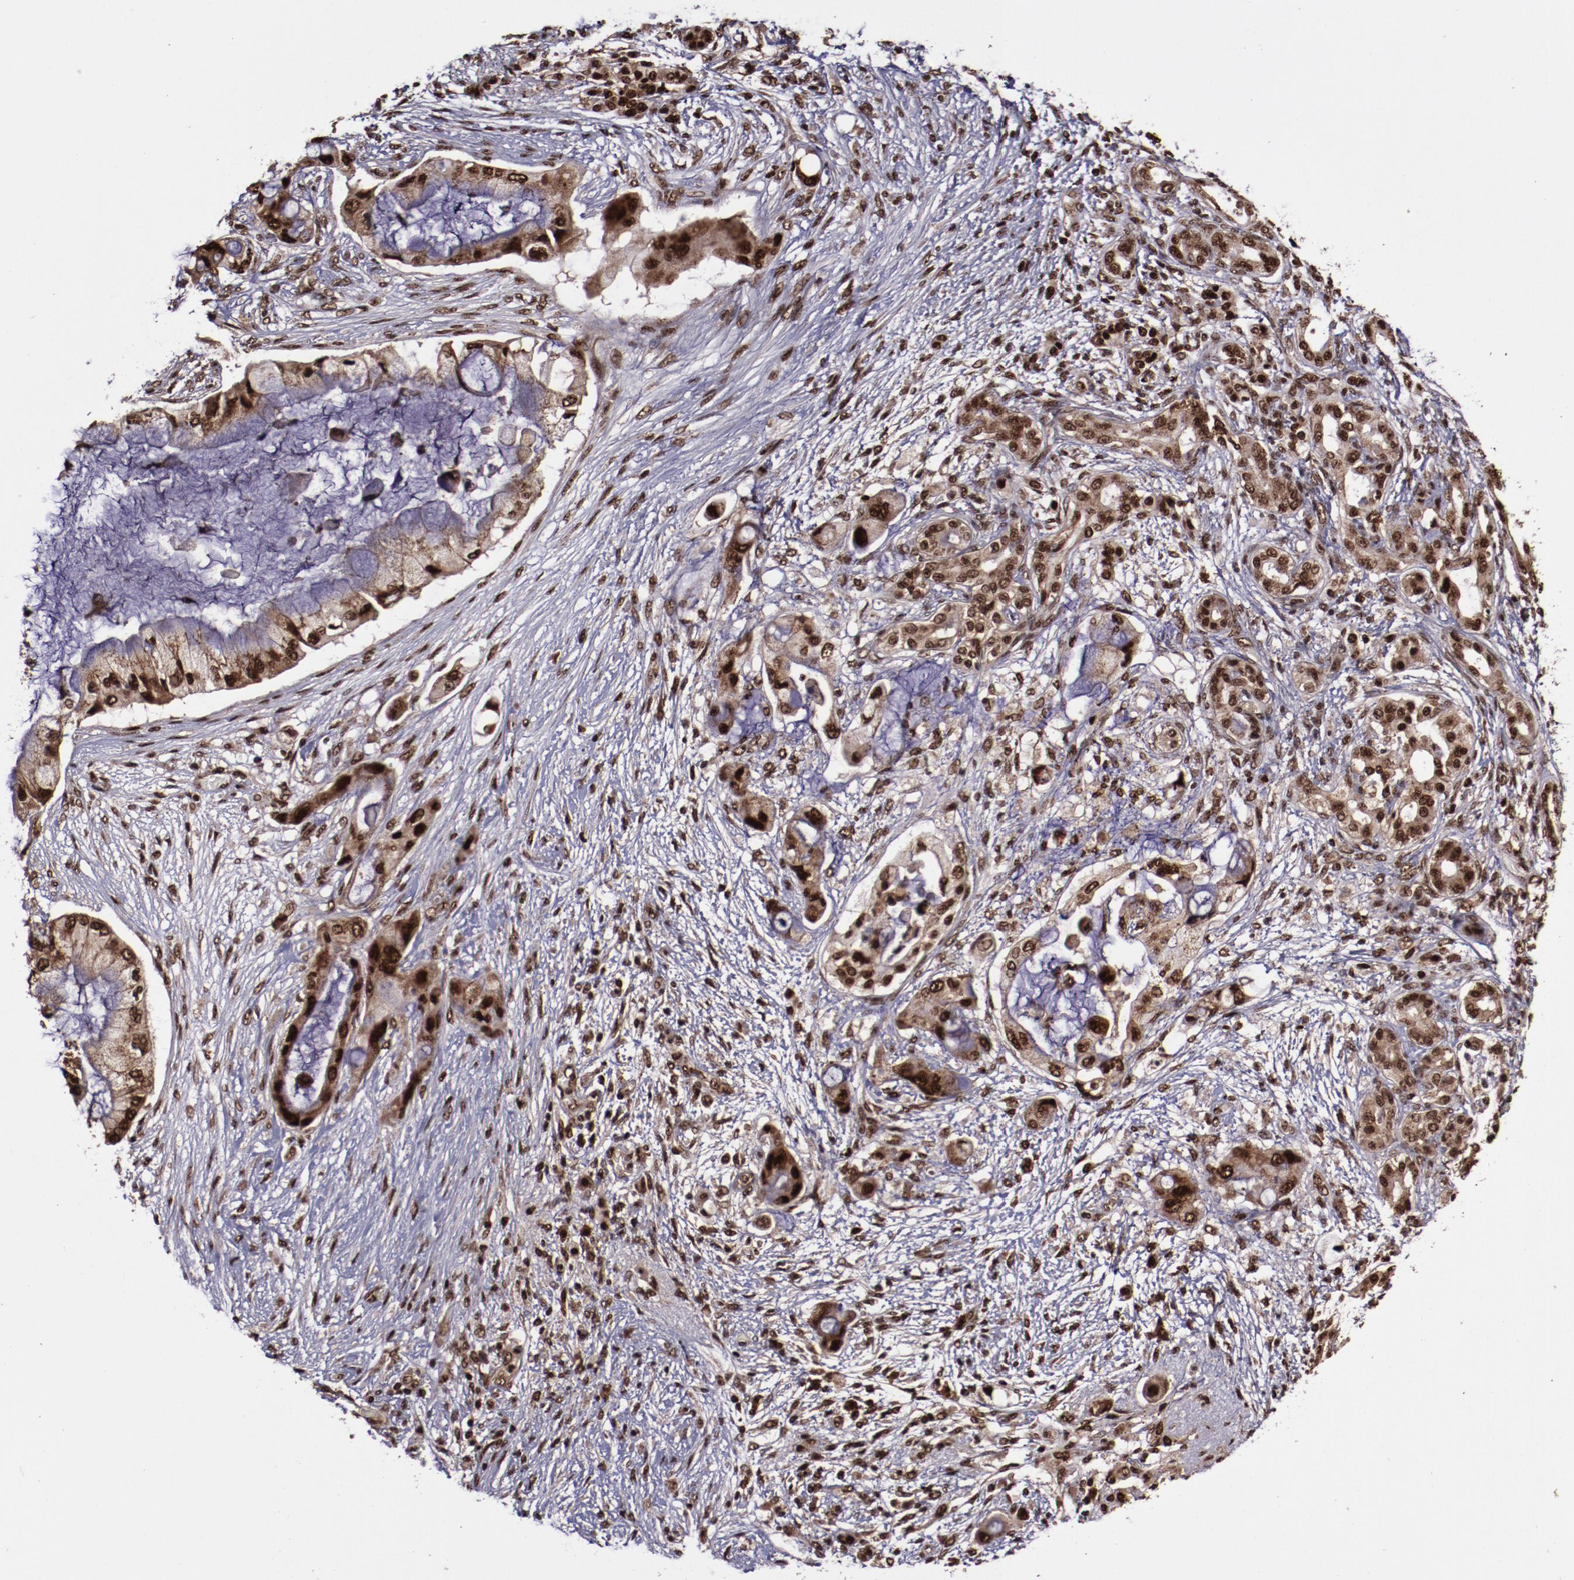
{"staining": {"intensity": "moderate", "quantity": ">75%", "location": "cytoplasmic/membranous,nuclear"}, "tissue": "pancreatic cancer", "cell_type": "Tumor cells", "image_type": "cancer", "snomed": [{"axis": "morphology", "description": "Adenocarcinoma, NOS"}, {"axis": "topography", "description": "Pancreas"}], "caption": "Immunohistochemical staining of human pancreatic cancer (adenocarcinoma) shows medium levels of moderate cytoplasmic/membranous and nuclear staining in about >75% of tumor cells. (DAB (3,3'-diaminobenzidine) IHC, brown staining for protein, blue staining for nuclei).", "gene": "SNW1", "patient": {"sex": "female", "age": 59}}